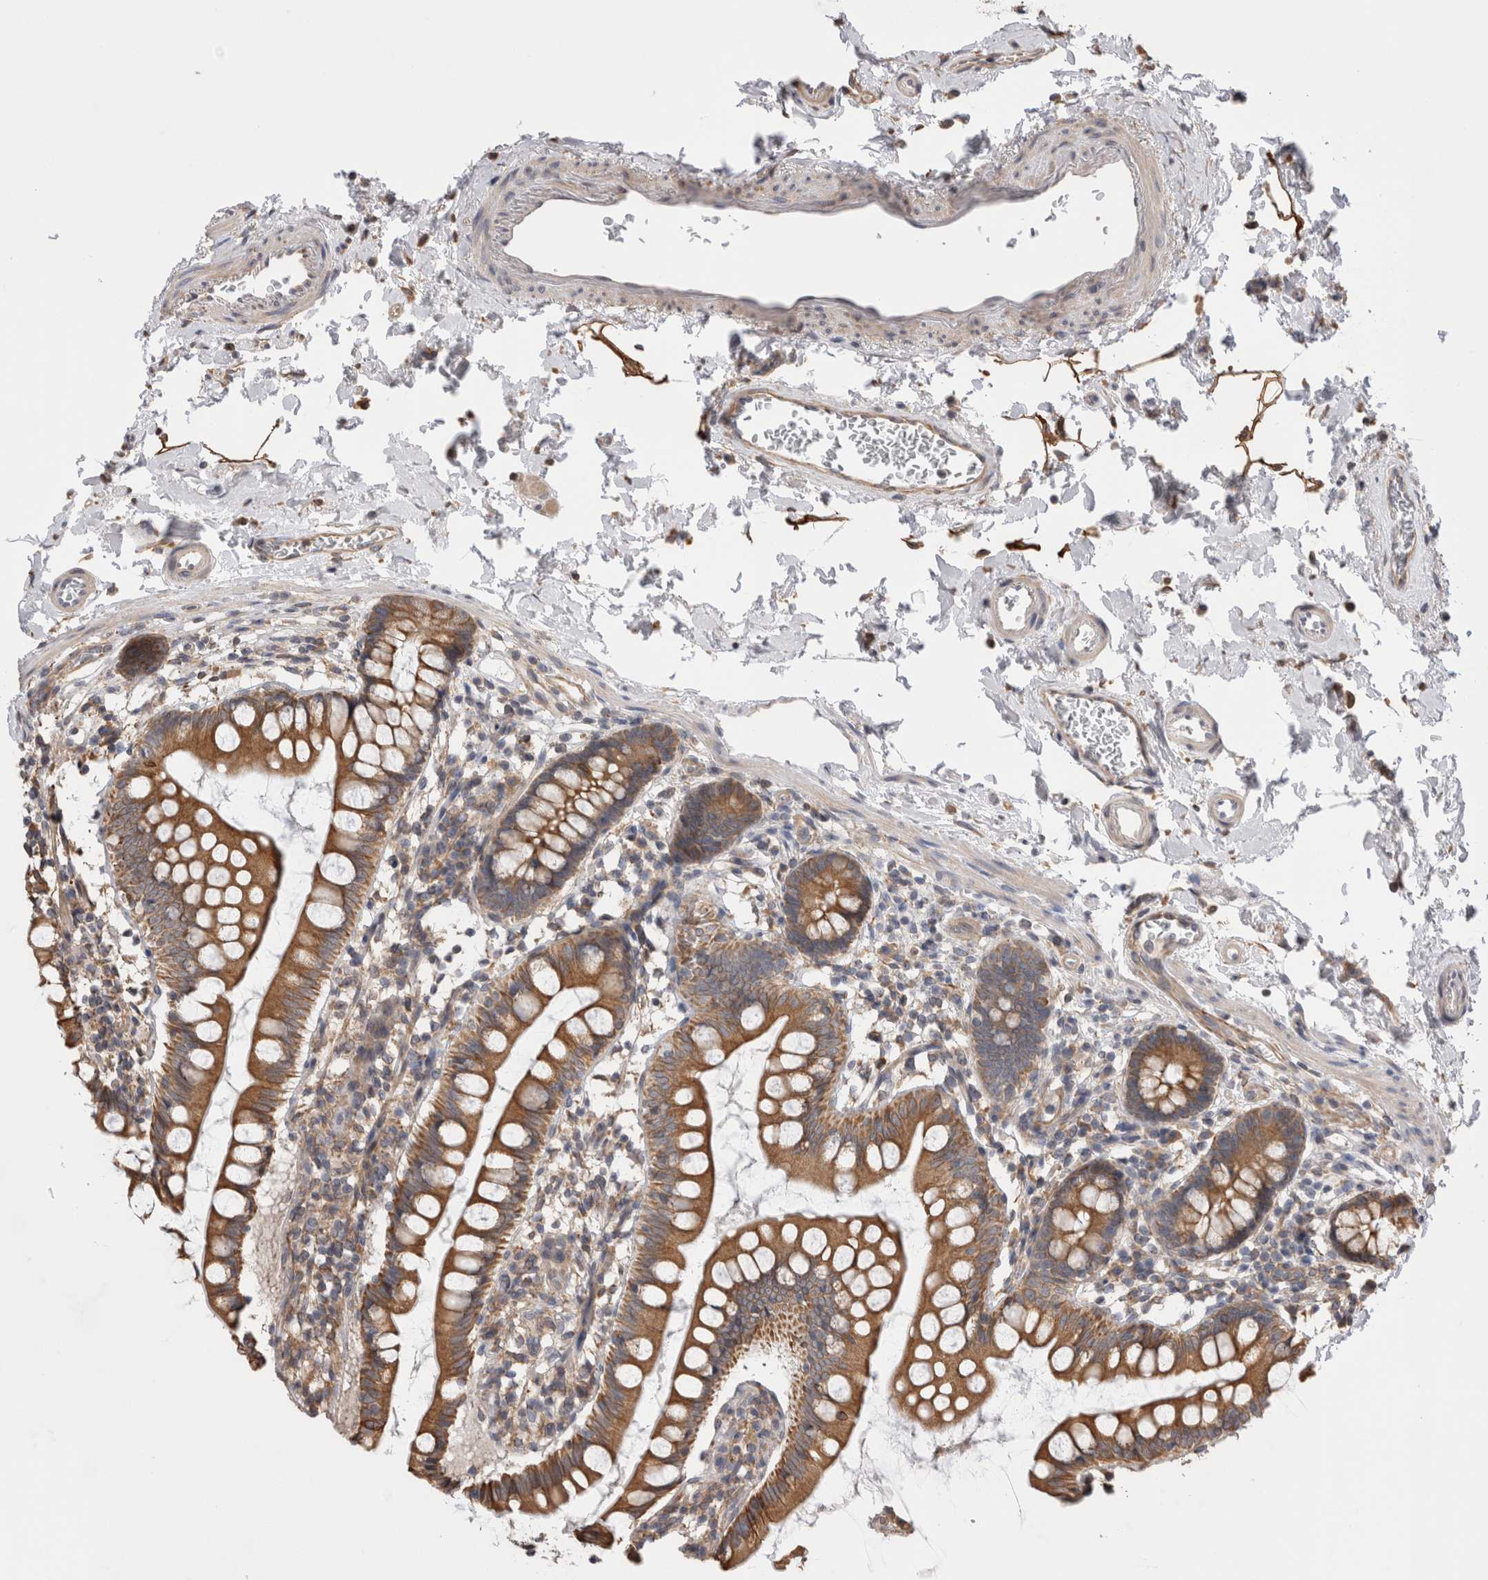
{"staining": {"intensity": "moderate", "quantity": ">75%", "location": "cytoplasmic/membranous"}, "tissue": "small intestine", "cell_type": "Glandular cells", "image_type": "normal", "snomed": [{"axis": "morphology", "description": "Normal tissue, NOS"}, {"axis": "topography", "description": "Small intestine"}], "caption": "A brown stain labels moderate cytoplasmic/membranous positivity of a protein in glandular cells of unremarkable small intestine.", "gene": "SMAP2", "patient": {"sex": "female", "age": 84}}